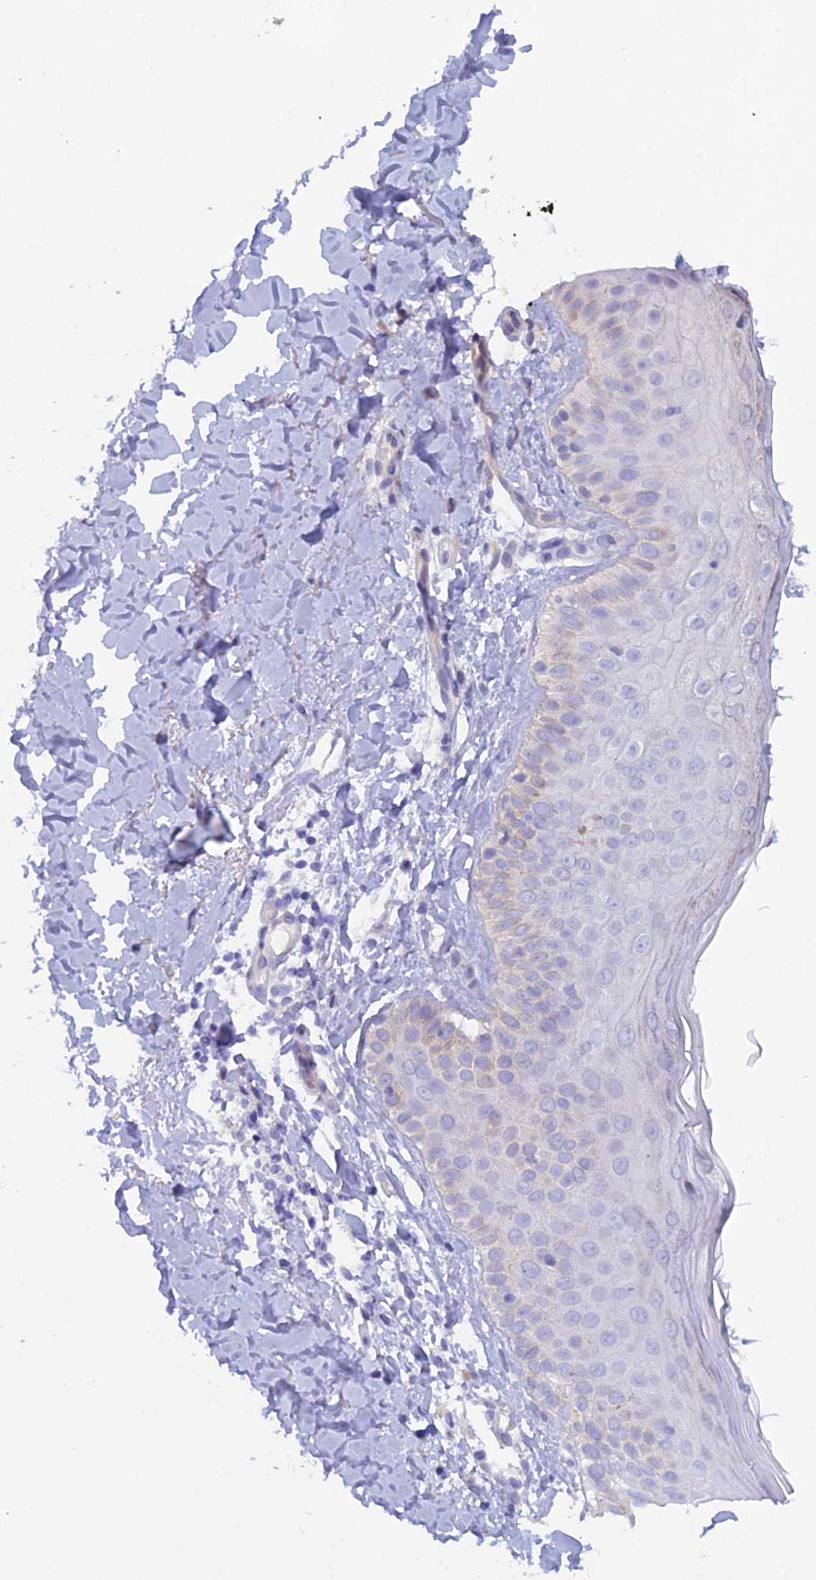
{"staining": {"intensity": "negative", "quantity": "none", "location": "none"}, "tissue": "skin", "cell_type": "Fibroblasts", "image_type": "normal", "snomed": [{"axis": "morphology", "description": "Normal tissue, NOS"}, {"axis": "topography", "description": "Skin"}], "caption": "Human skin stained for a protein using immunohistochemistry reveals no expression in fibroblasts.", "gene": "FZR1", "patient": {"sex": "male", "age": 52}}